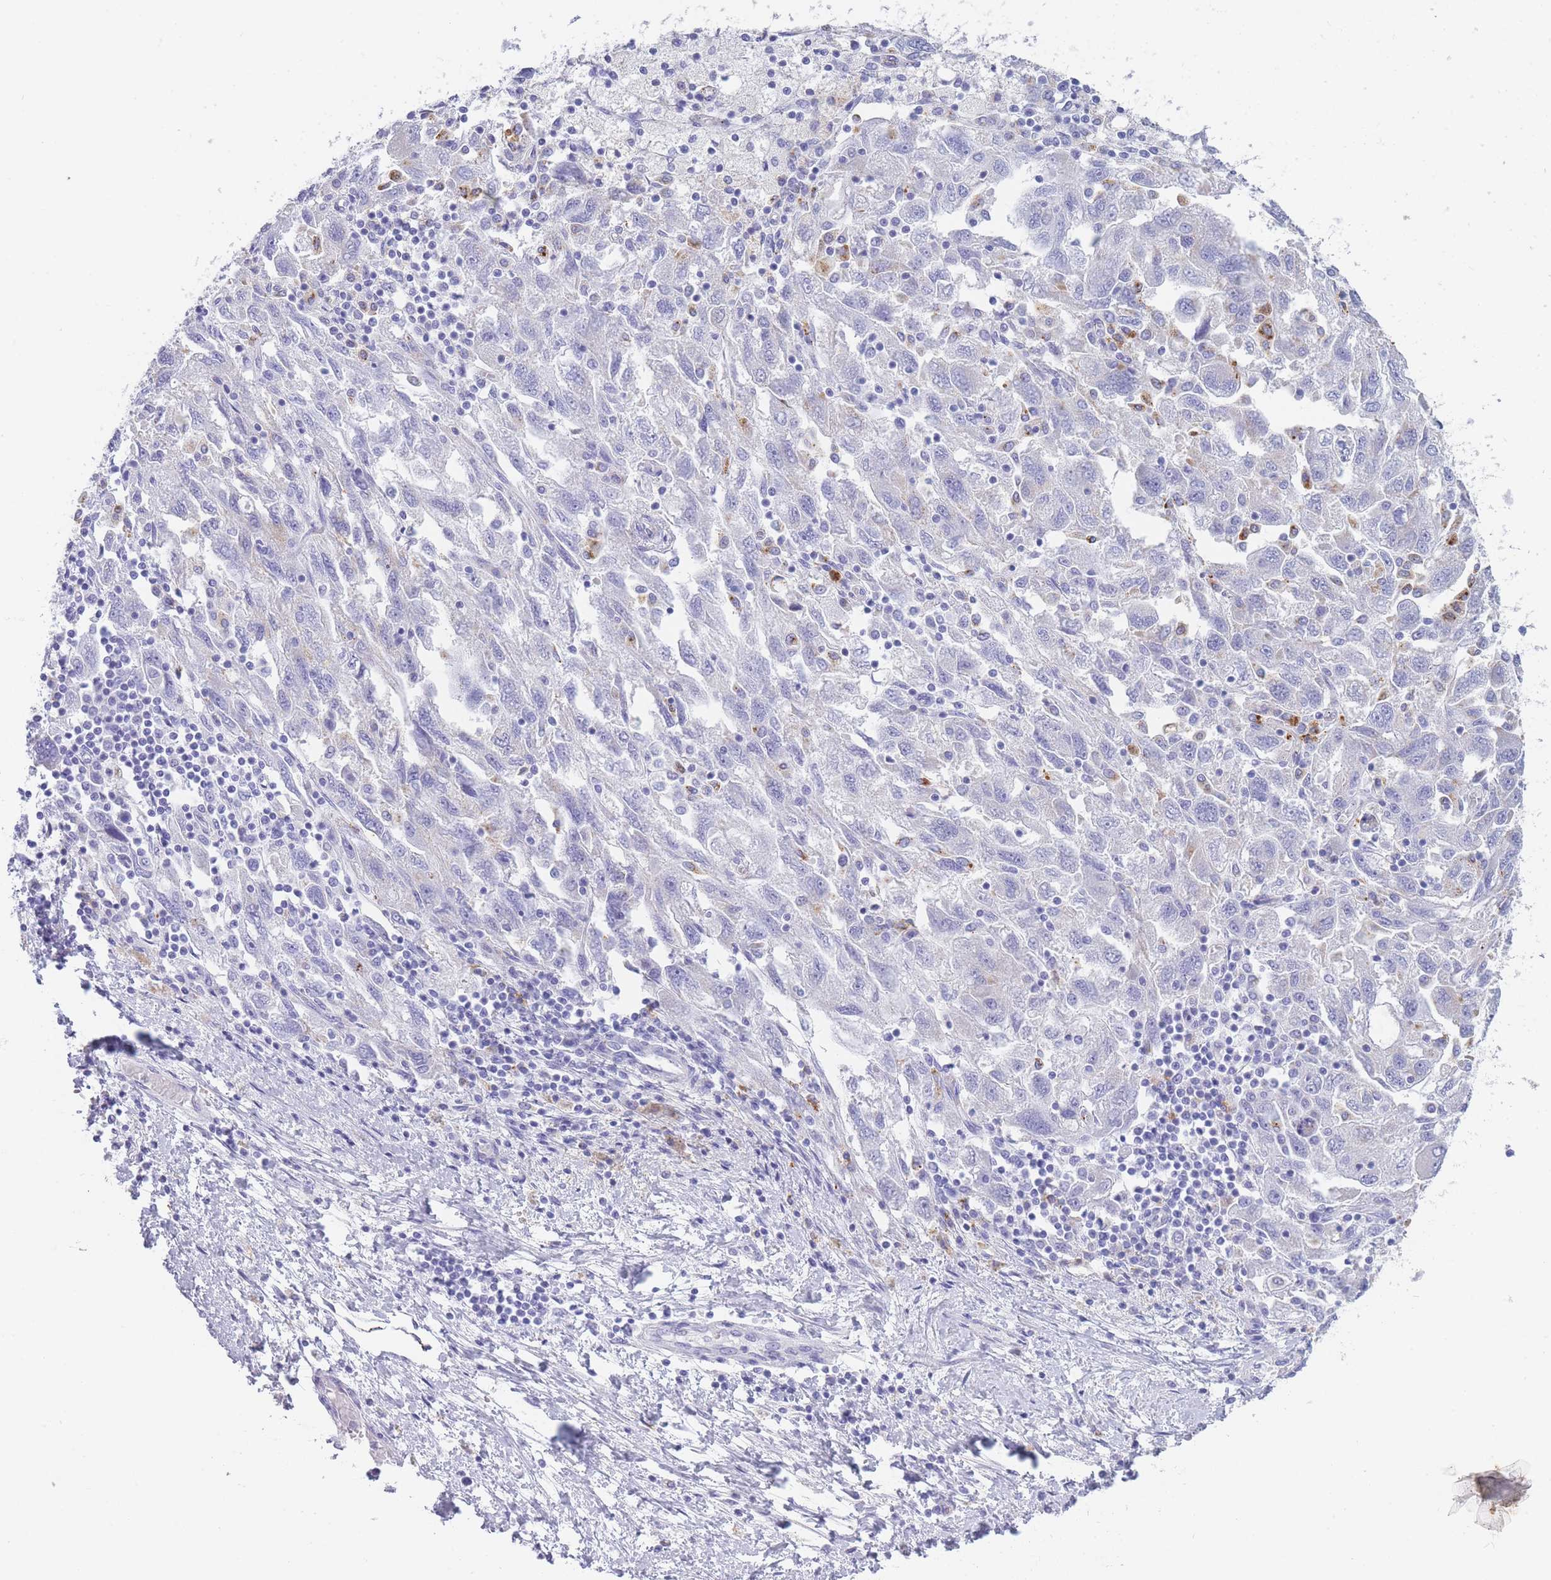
{"staining": {"intensity": "negative", "quantity": "none", "location": "none"}, "tissue": "ovarian cancer", "cell_type": "Tumor cells", "image_type": "cancer", "snomed": [{"axis": "morphology", "description": "Carcinoma, NOS"}, {"axis": "morphology", "description": "Cystadenocarcinoma, serous, NOS"}, {"axis": "topography", "description": "Ovary"}], "caption": "Ovarian cancer stained for a protein using IHC demonstrates no staining tumor cells.", "gene": "GAA", "patient": {"sex": "female", "age": 69}}